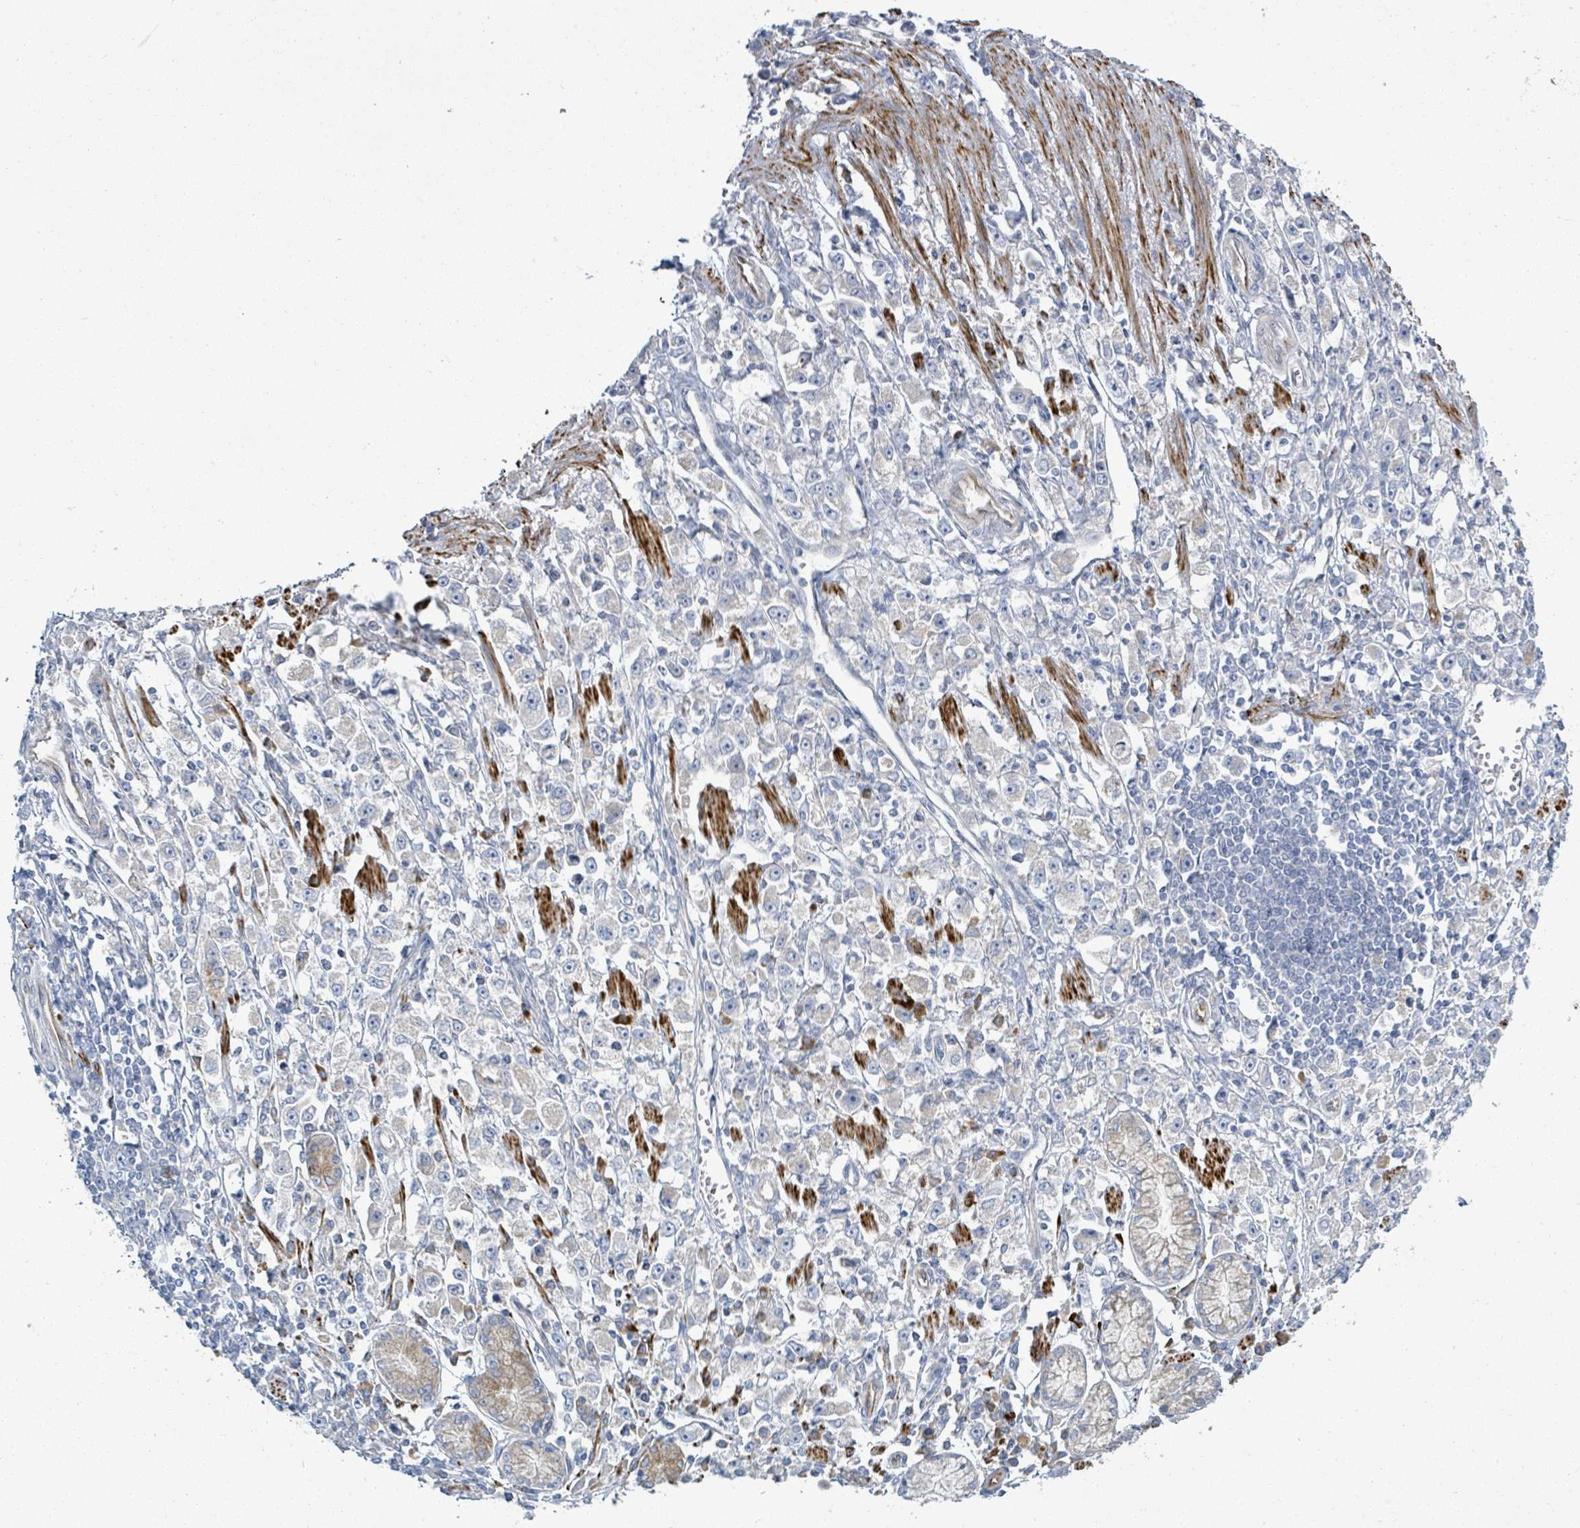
{"staining": {"intensity": "negative", "quantity": "none", "location": "none"}, "tissue": "stomach cancer", "cell_type": "Tumor cells", "image_type": "cancer", "snomed": [{"axis": "morphology", "description": "Adenocarcinoma, NOS"}, {"axis": "topography", "description": "Stomach"}], "caption": "The micrograph displays no significant expression in tumor cells of stomach cancer.", "gene": "SIRPB1", "patient": {"sex": "female", "age": 59}}